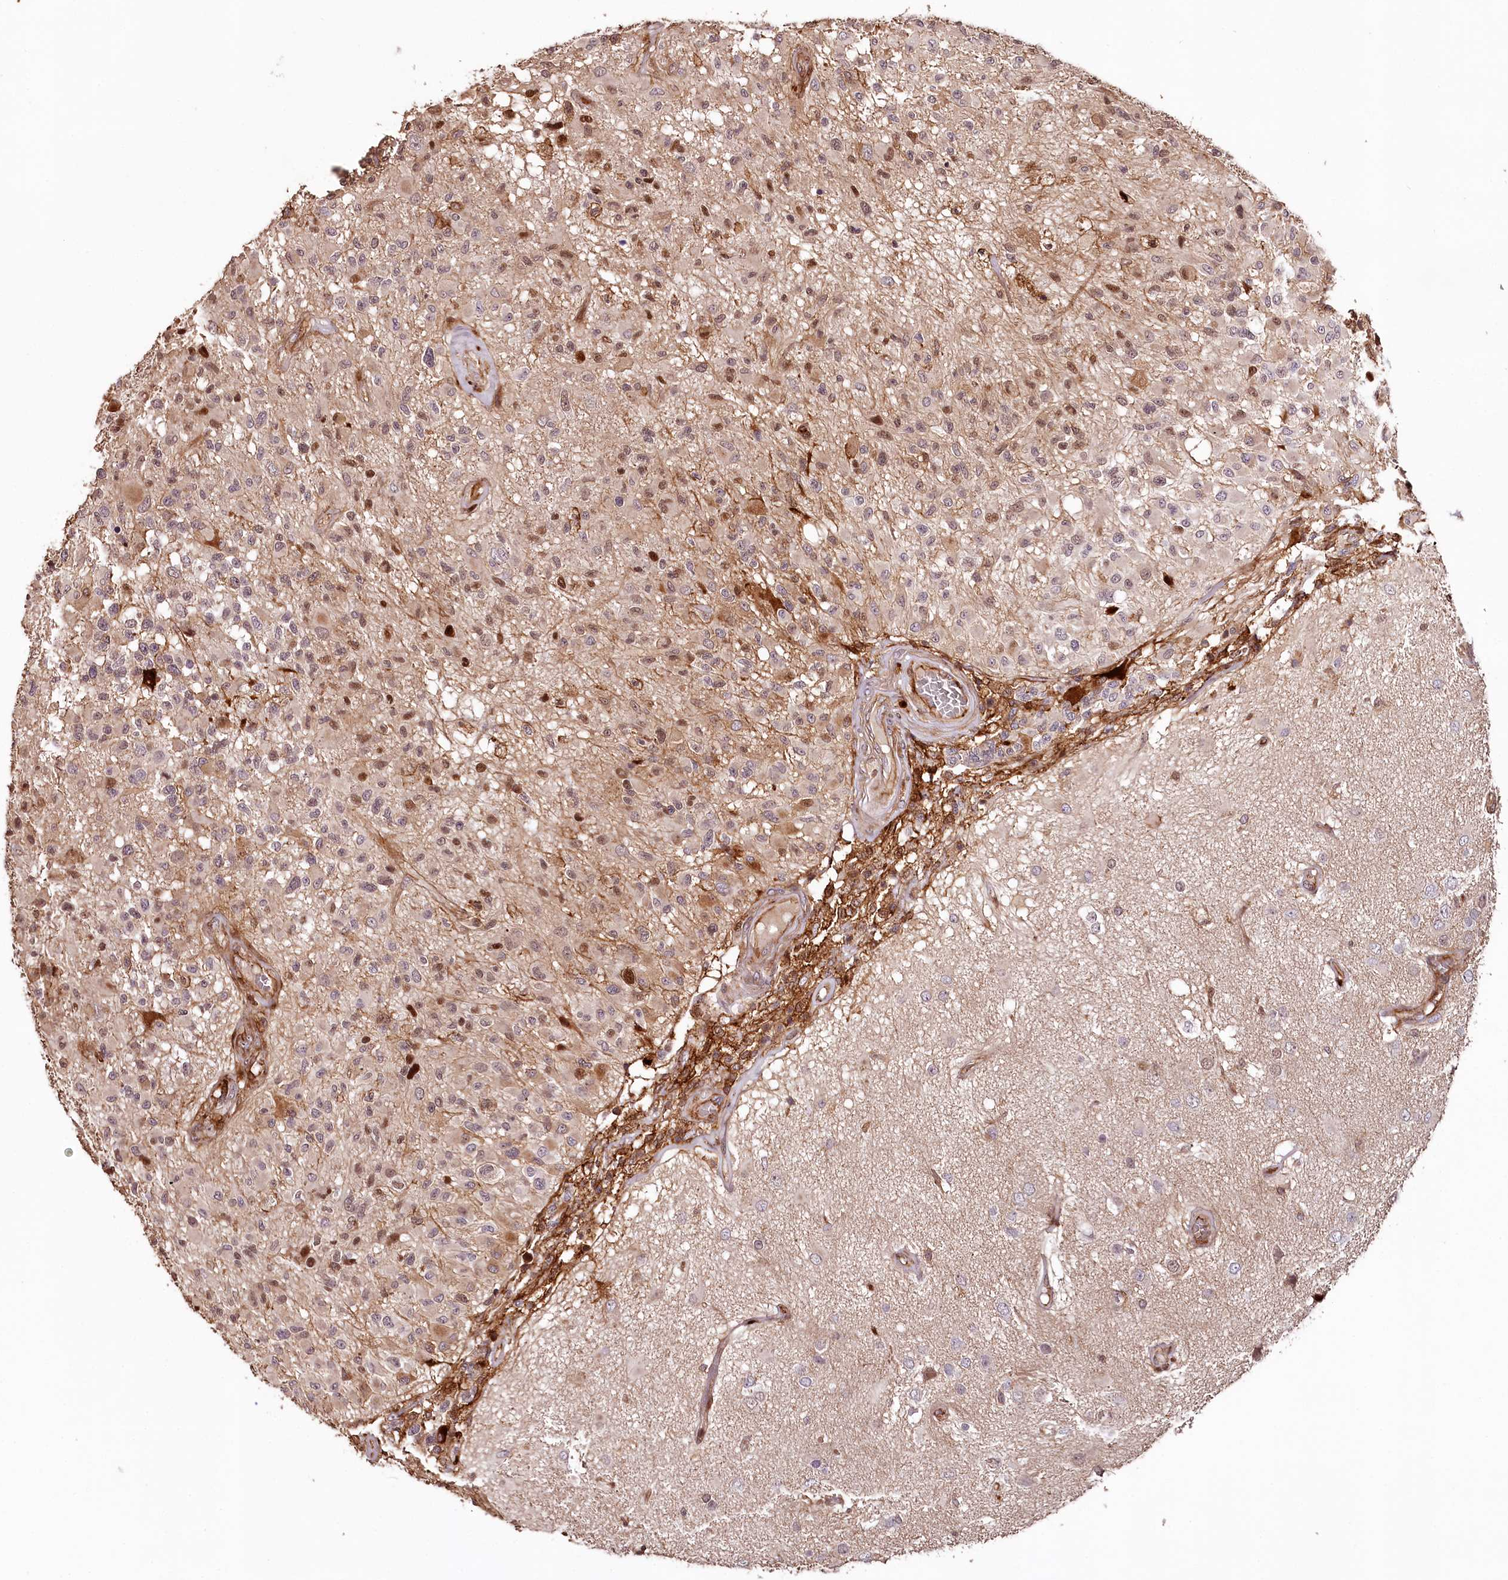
{"staining": {"intensity": "strong", "quantity": "<25%", "location": "nuclear"}, "tissue": "glioma", "cell_type": "Tumor cells", "image_type": "cancer", "snomed": [{"axis": "morphology", "description": "Glioma, malignant, High grade"}, {"axis": "morphology", "description": "Glioblastoma, NOS"}, {"axis": "topography", "description": "Brain"}], "caption": "The image exhibits a brown stain indicating the presence of a protein in the nuclear of tumor cells in glioma.", "gene": "KIF14", "patient": {"sex": "male", "age": 60}}